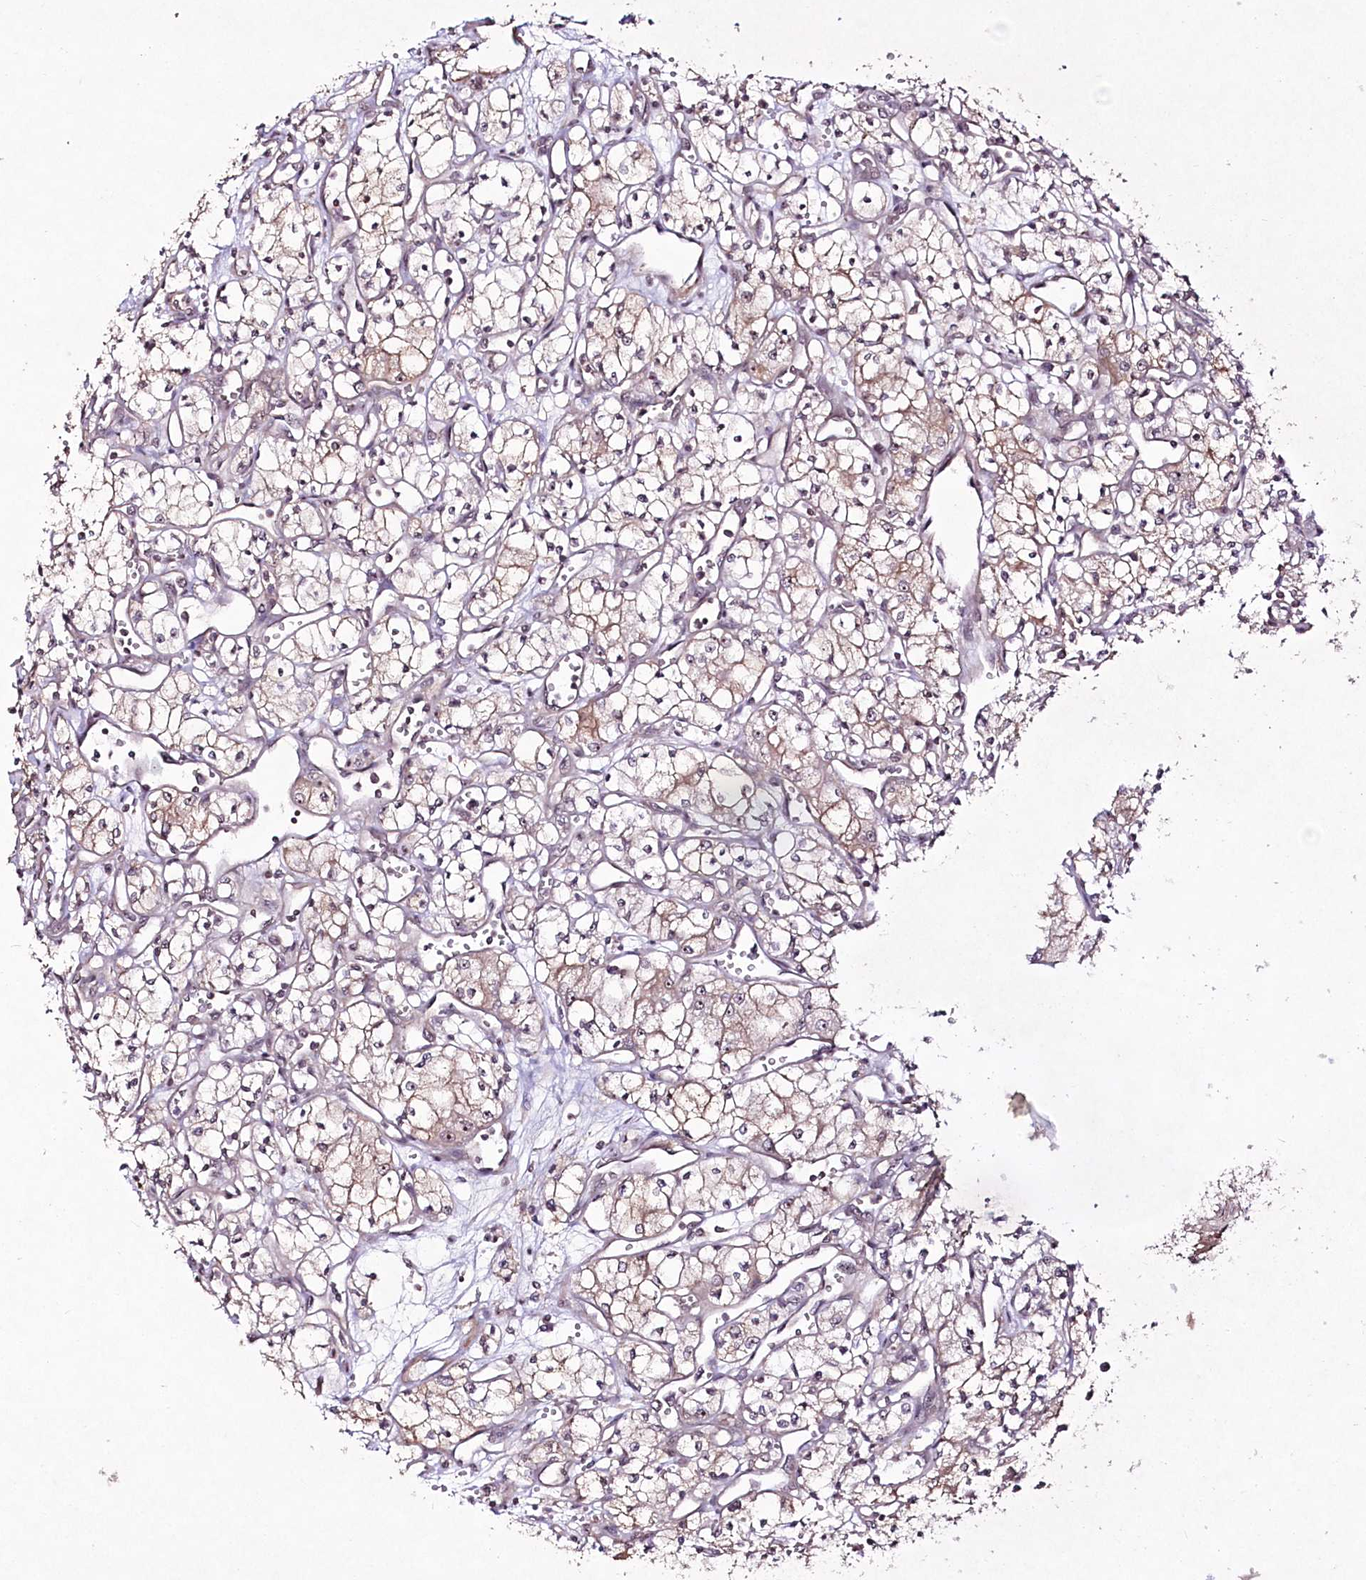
{"staining": {"intensity": "weak", "quantity": "<25%", "location": "cytoplasmic/membranous"}, "tissue": "renal cancer", "cell_type": "Tumor cells", "image_type": "cancer", "snomed": [{"axis": "morphology", "description": "Adenocarcinoma, NOS"}, {"axis": "topography", "description": "Kidney"}], "caption": "Immunohistochemistry (IHC) of renal adenocarcinoma exhibits no positivity in tumor cells.", "gene": "CCDC59", "patient": {"sex": "male", "age": 59}}